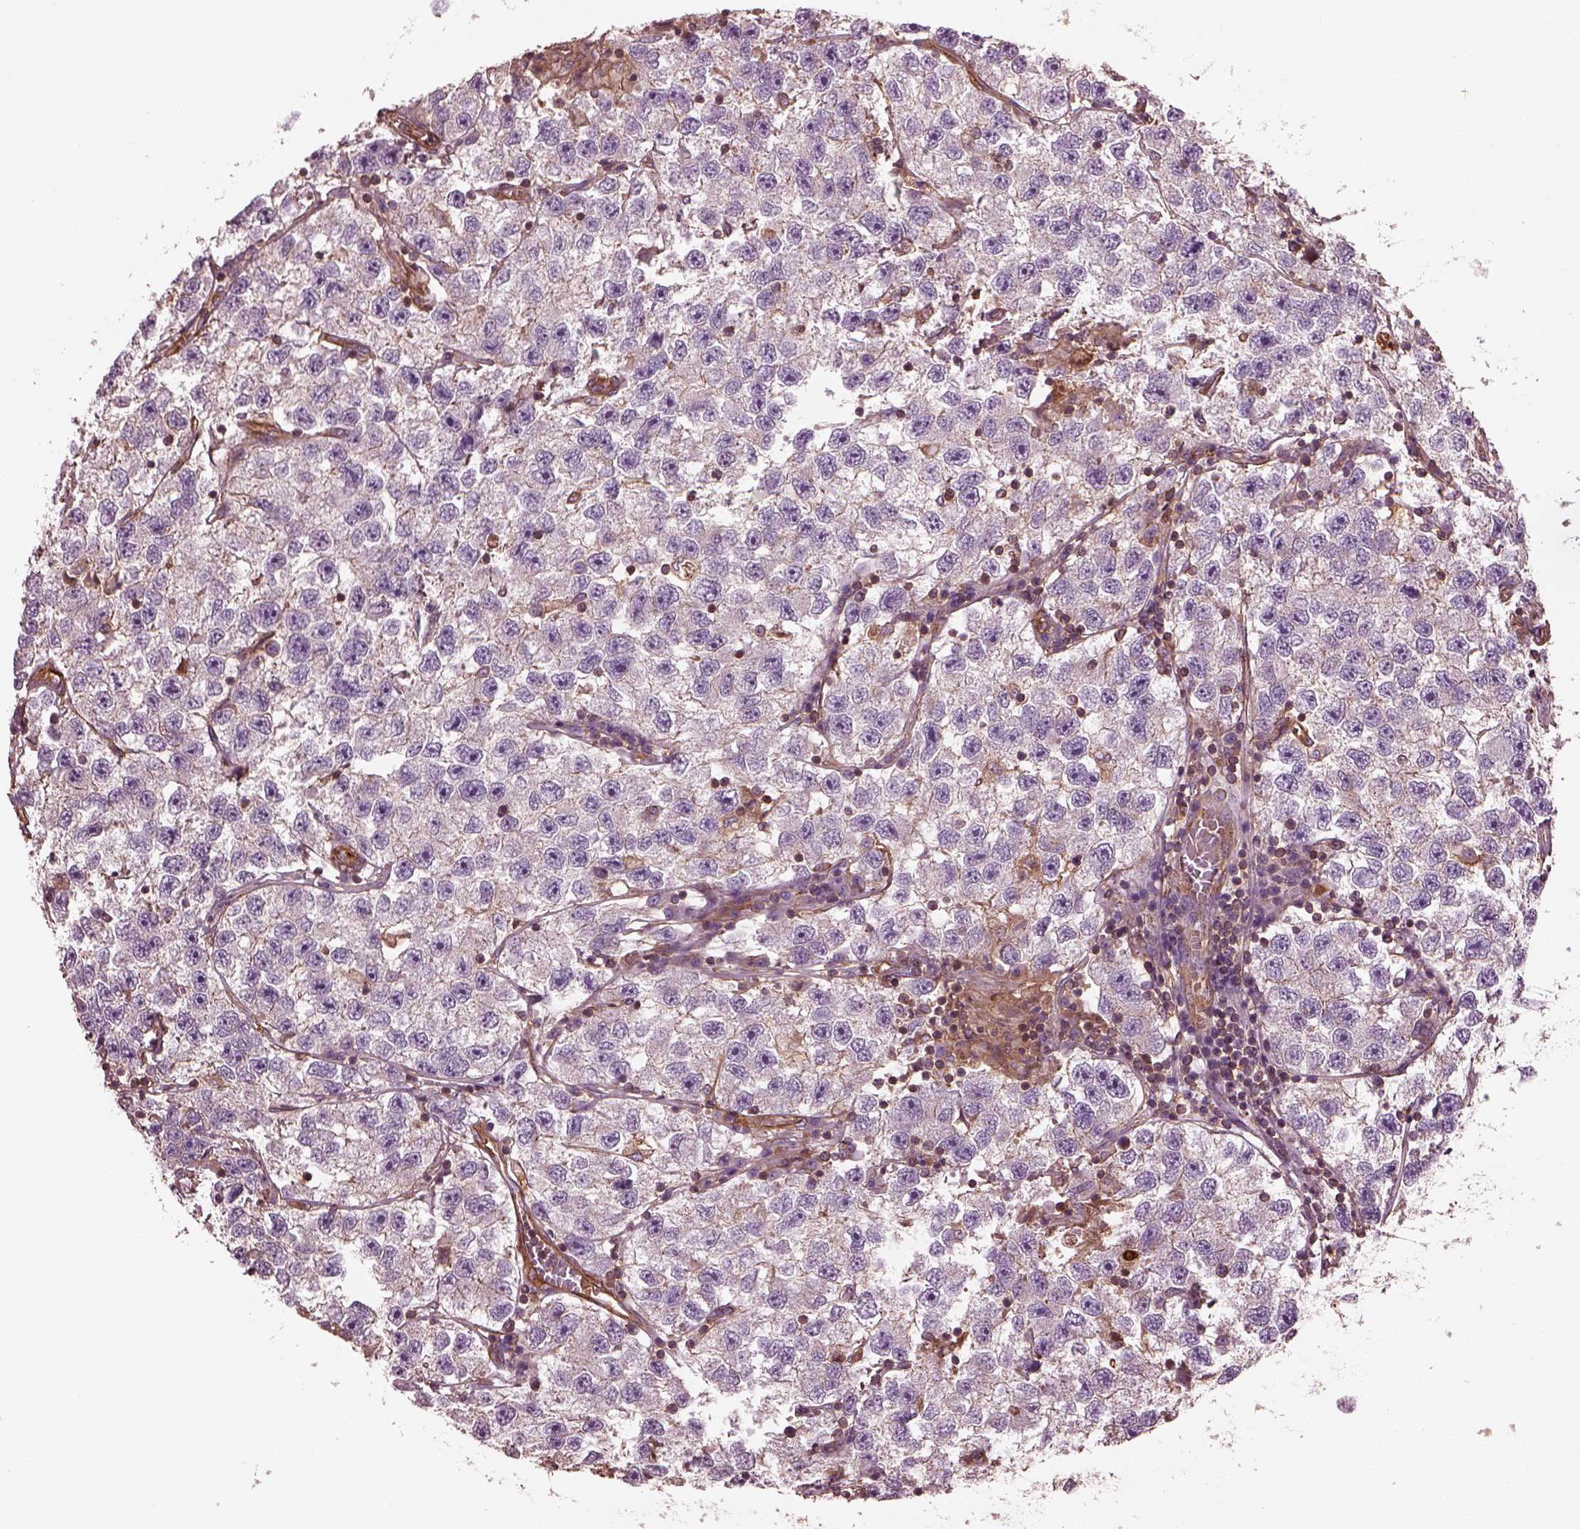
{"staining": {"intensity": "weak", "quantity": "25%-75%", "location": "cytoplasmic/membranous"}, "tissue": "testis cancer", "cell_type": "Tumor cells", "image_type": "cancer", "snomed": [{"axis": "morphology", "description": "Seminoma, NOS"}, {"axis": "topography", "description": "Testis"}], "caption": "Immunohistochemical staining of human testis cancer (seminoma) reveals low levels of weak cytoplasmic/membranous expression in approximately 25%-75% of tumor cells.", "gene": "MYL6", "patient": {"sex": "male", "age": 26}}